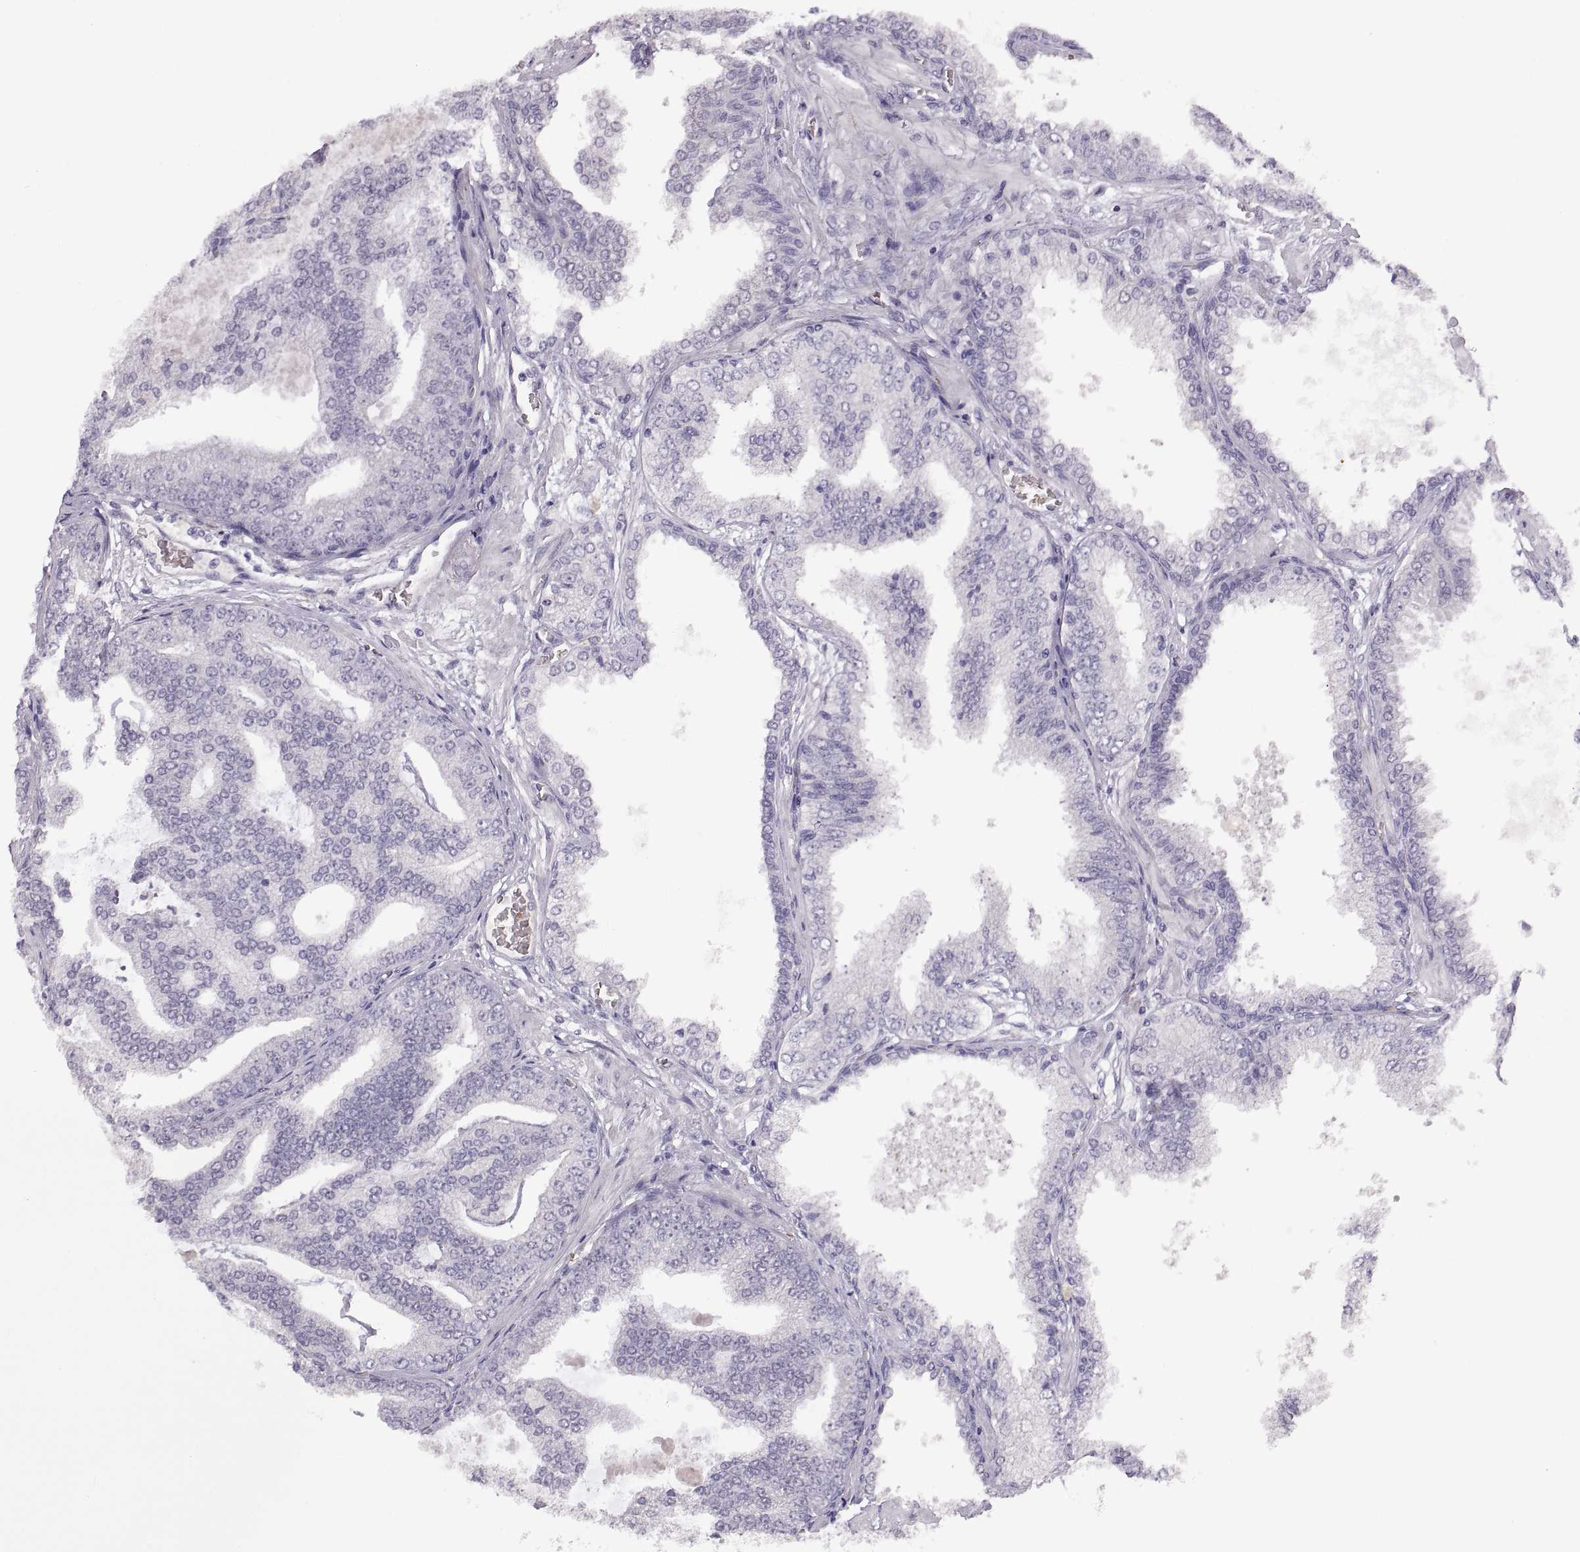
{"staining": {"intensity": "negative", "quantity": "none", "location": "none"}, "tissue": "prostate cancer", "cell_type": "Tumor cells", "image_type": "cancer", "snomed": [{"axis": "morphology", "description": "Adenocarcinoma, NOS"}, {"axis": "topography", "description": "Prostate"}], "caption": "DAB (3,3'-diaminobenzidine) immunohistochemical staining of human prostate adenocarcinoma reveals no significant expression in tumor cells. (IHC, brightfield microscopy, high magnification).", "gene": "MEIOC", "patient": {"sex": "male", "age": 64}}